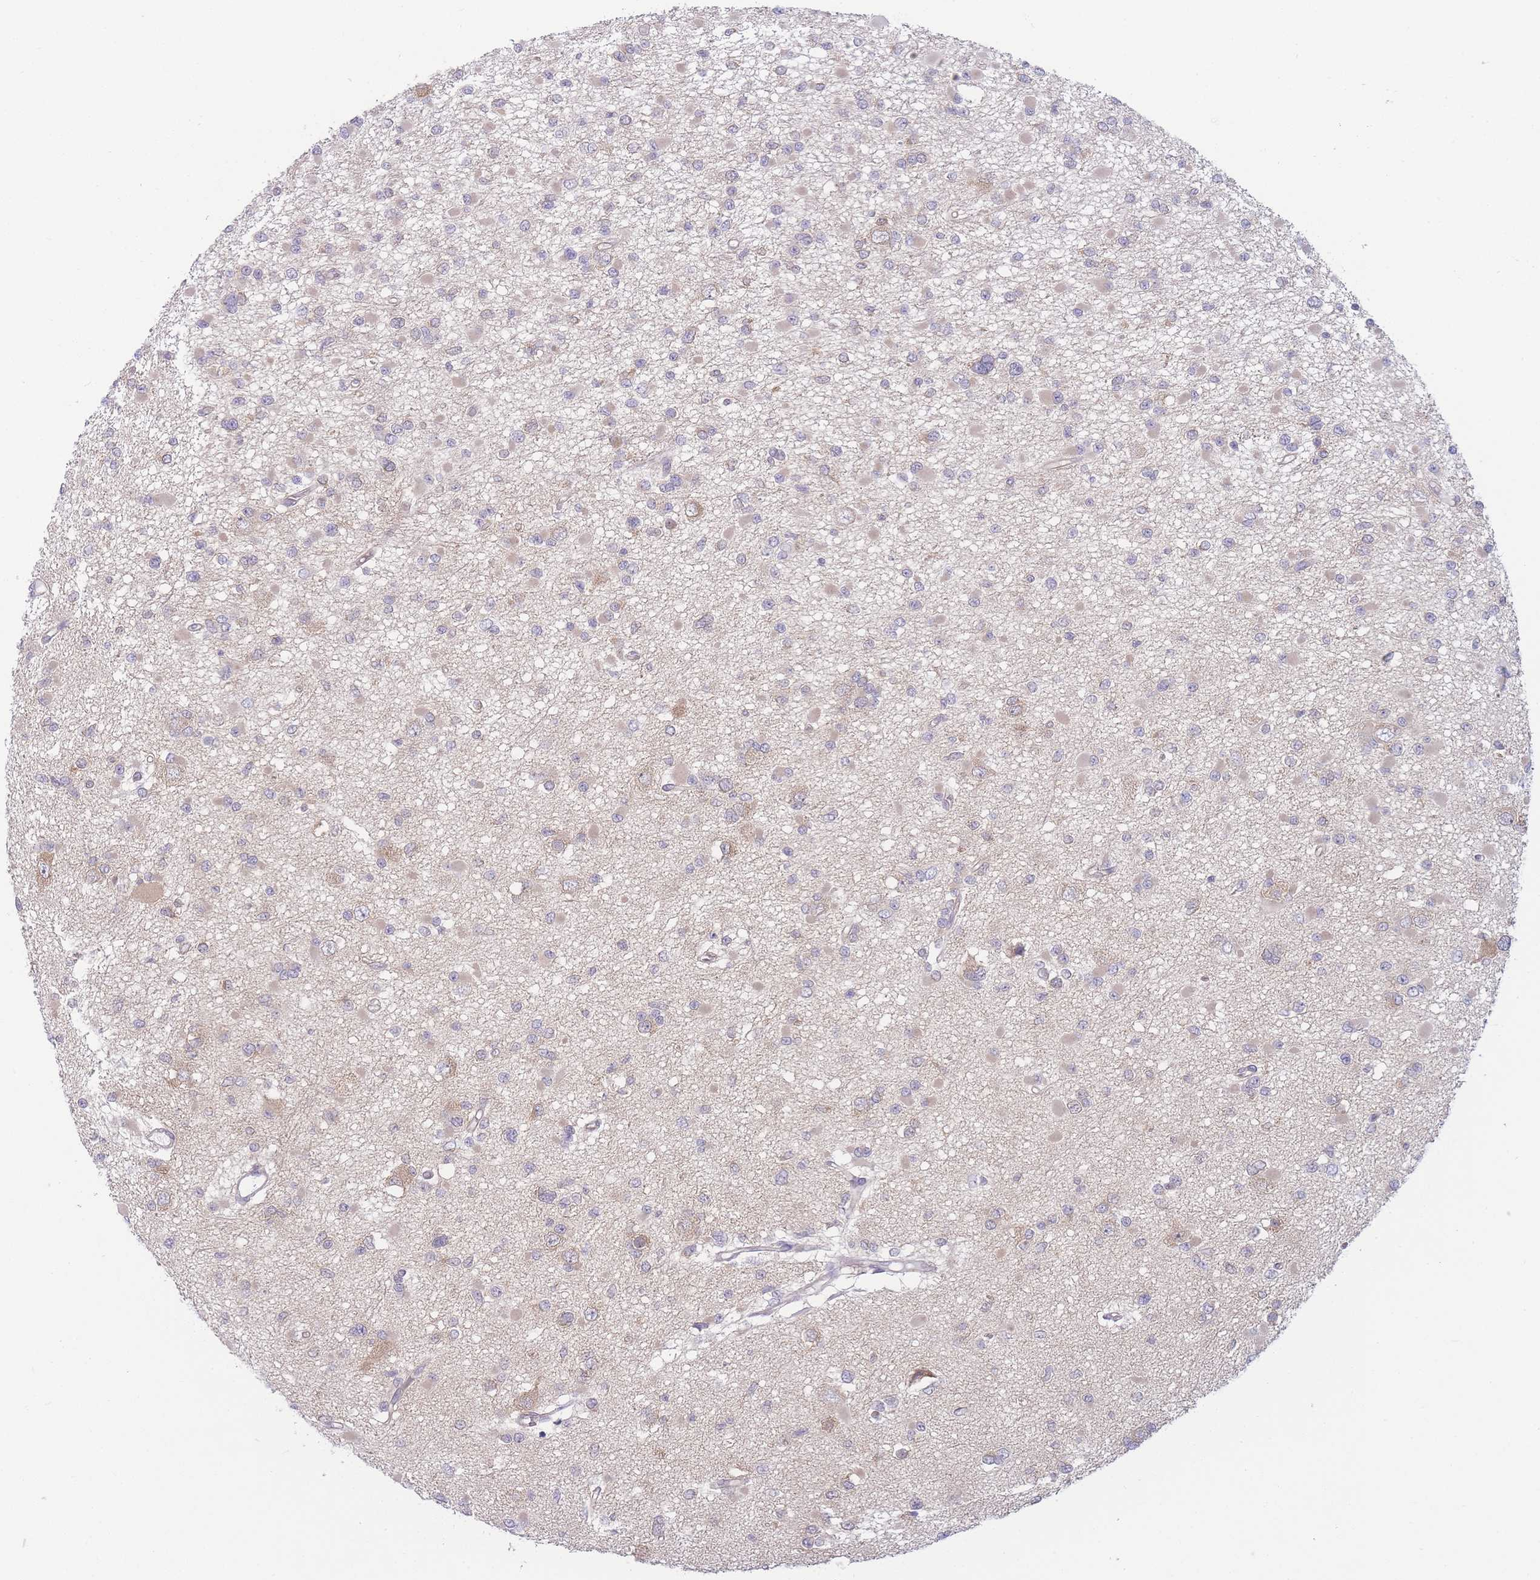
{"staining": {"intensity": "weak", "quantity": "<25%", "location": "cytoplasmic/membranous"}, "tissue": "glioma", "cell_type": "Tumor cells", "image_type": "cancer", "snomed": [{"axis": "morphology", "description": "Glioma, malignant, Low grade"}, {"axis": "topography", "description": "Brain"}], "caption": "IHC micrograph of human glioma stained for a protein (brown), which demonstrates no staining in tumor cells.", "gene": "PFDN6", "patient": {"sex": "female", "age": 22}}